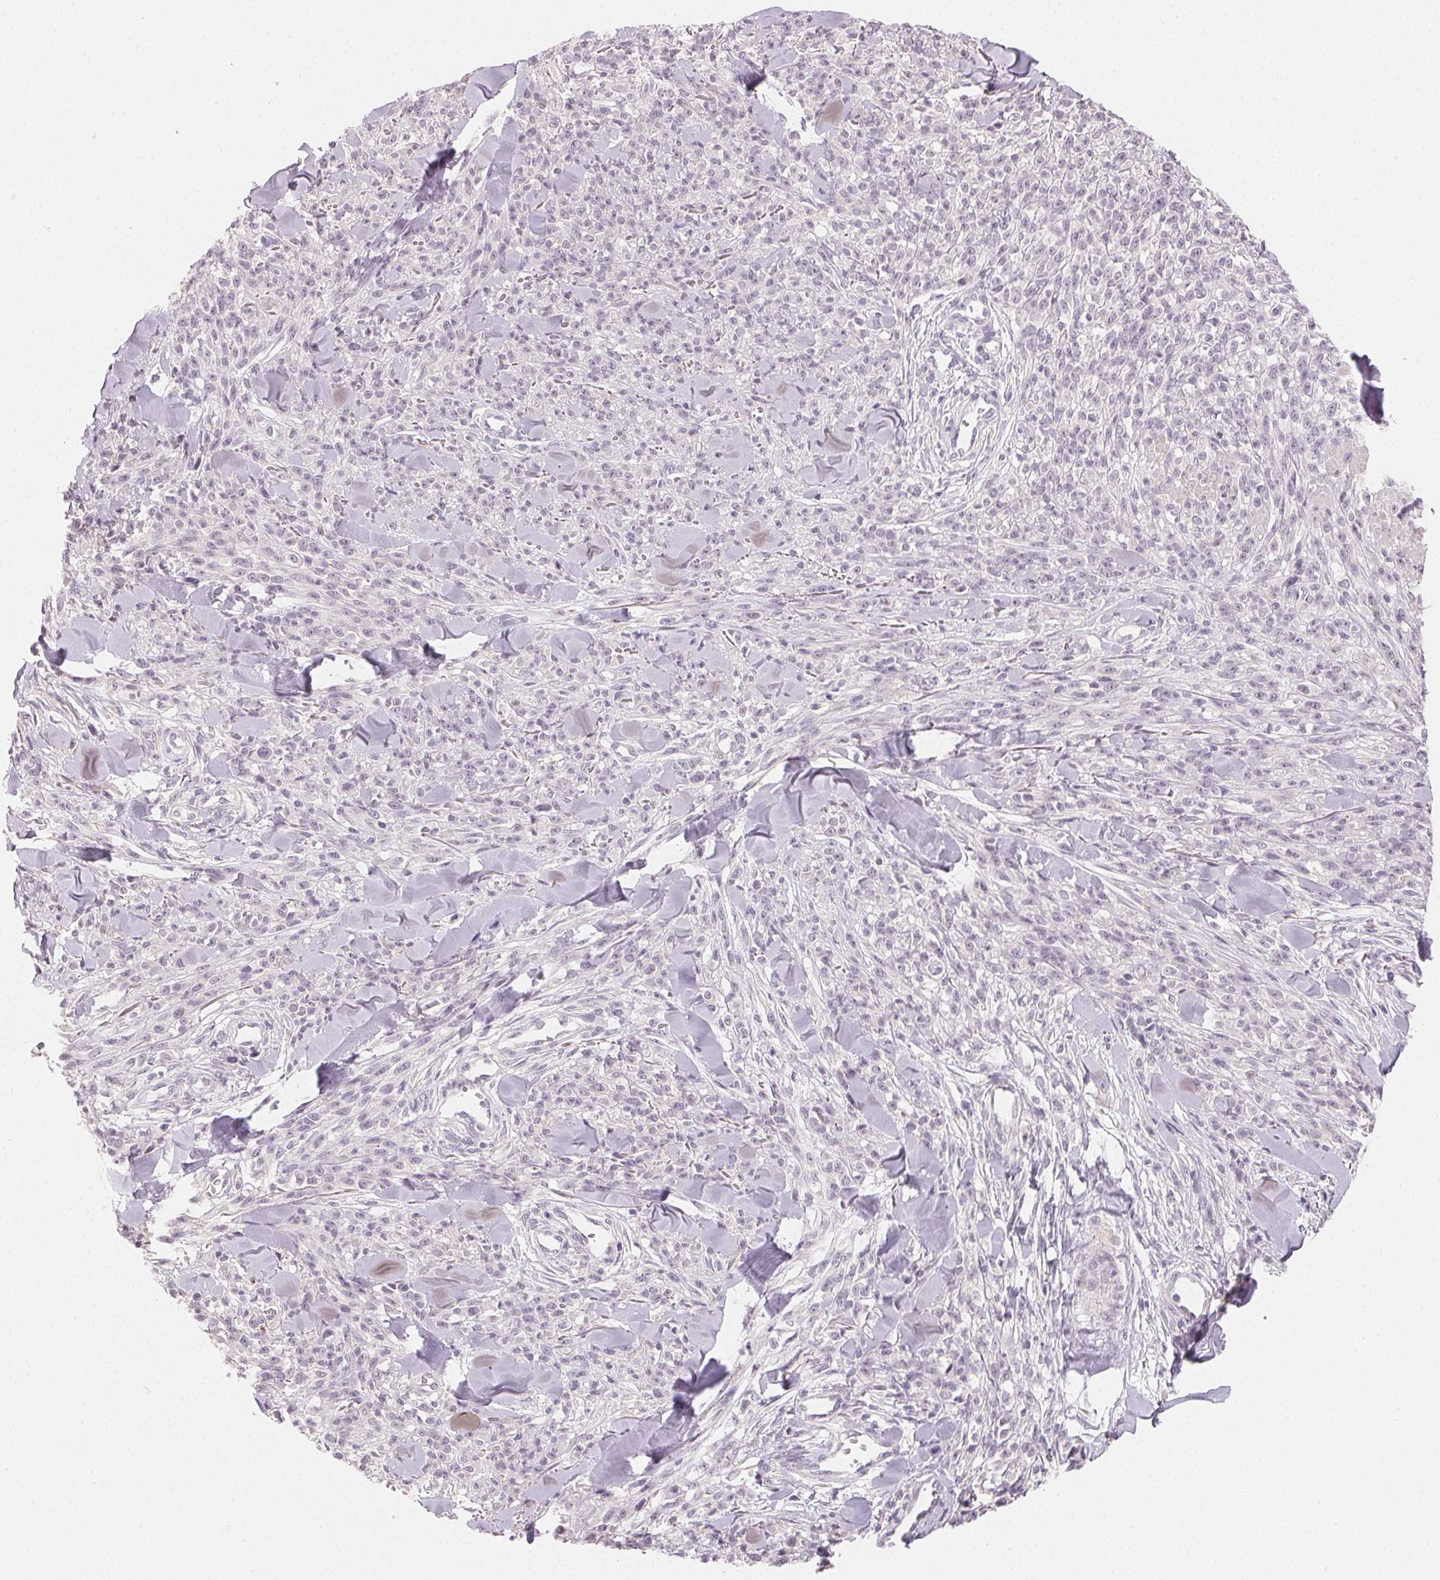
{"staining": {"intensity": "negative", "quantity": "none", "location": "none"}, "tissue": "melanoma", "cell_type": "Tumor cells", "image_type": "cancer", "snomed": [{"axis": "morphology", "description": "Malignant melanoma, NOS"}, {"axis": "topography", "description": "Skin"}, {"axis": "topography", "description": "Skin of trunk"}], "caption": "DAB (3,3'-diaminobenzidine) immunohistochemical staining of human melanoma exhibits no significant positivity in tumor cells. (Brightfield microscopy of DAB immunohistochemistry at high magnification).", "gene": "MYBL1", "patient": {"sex": "male", "age": 74}}